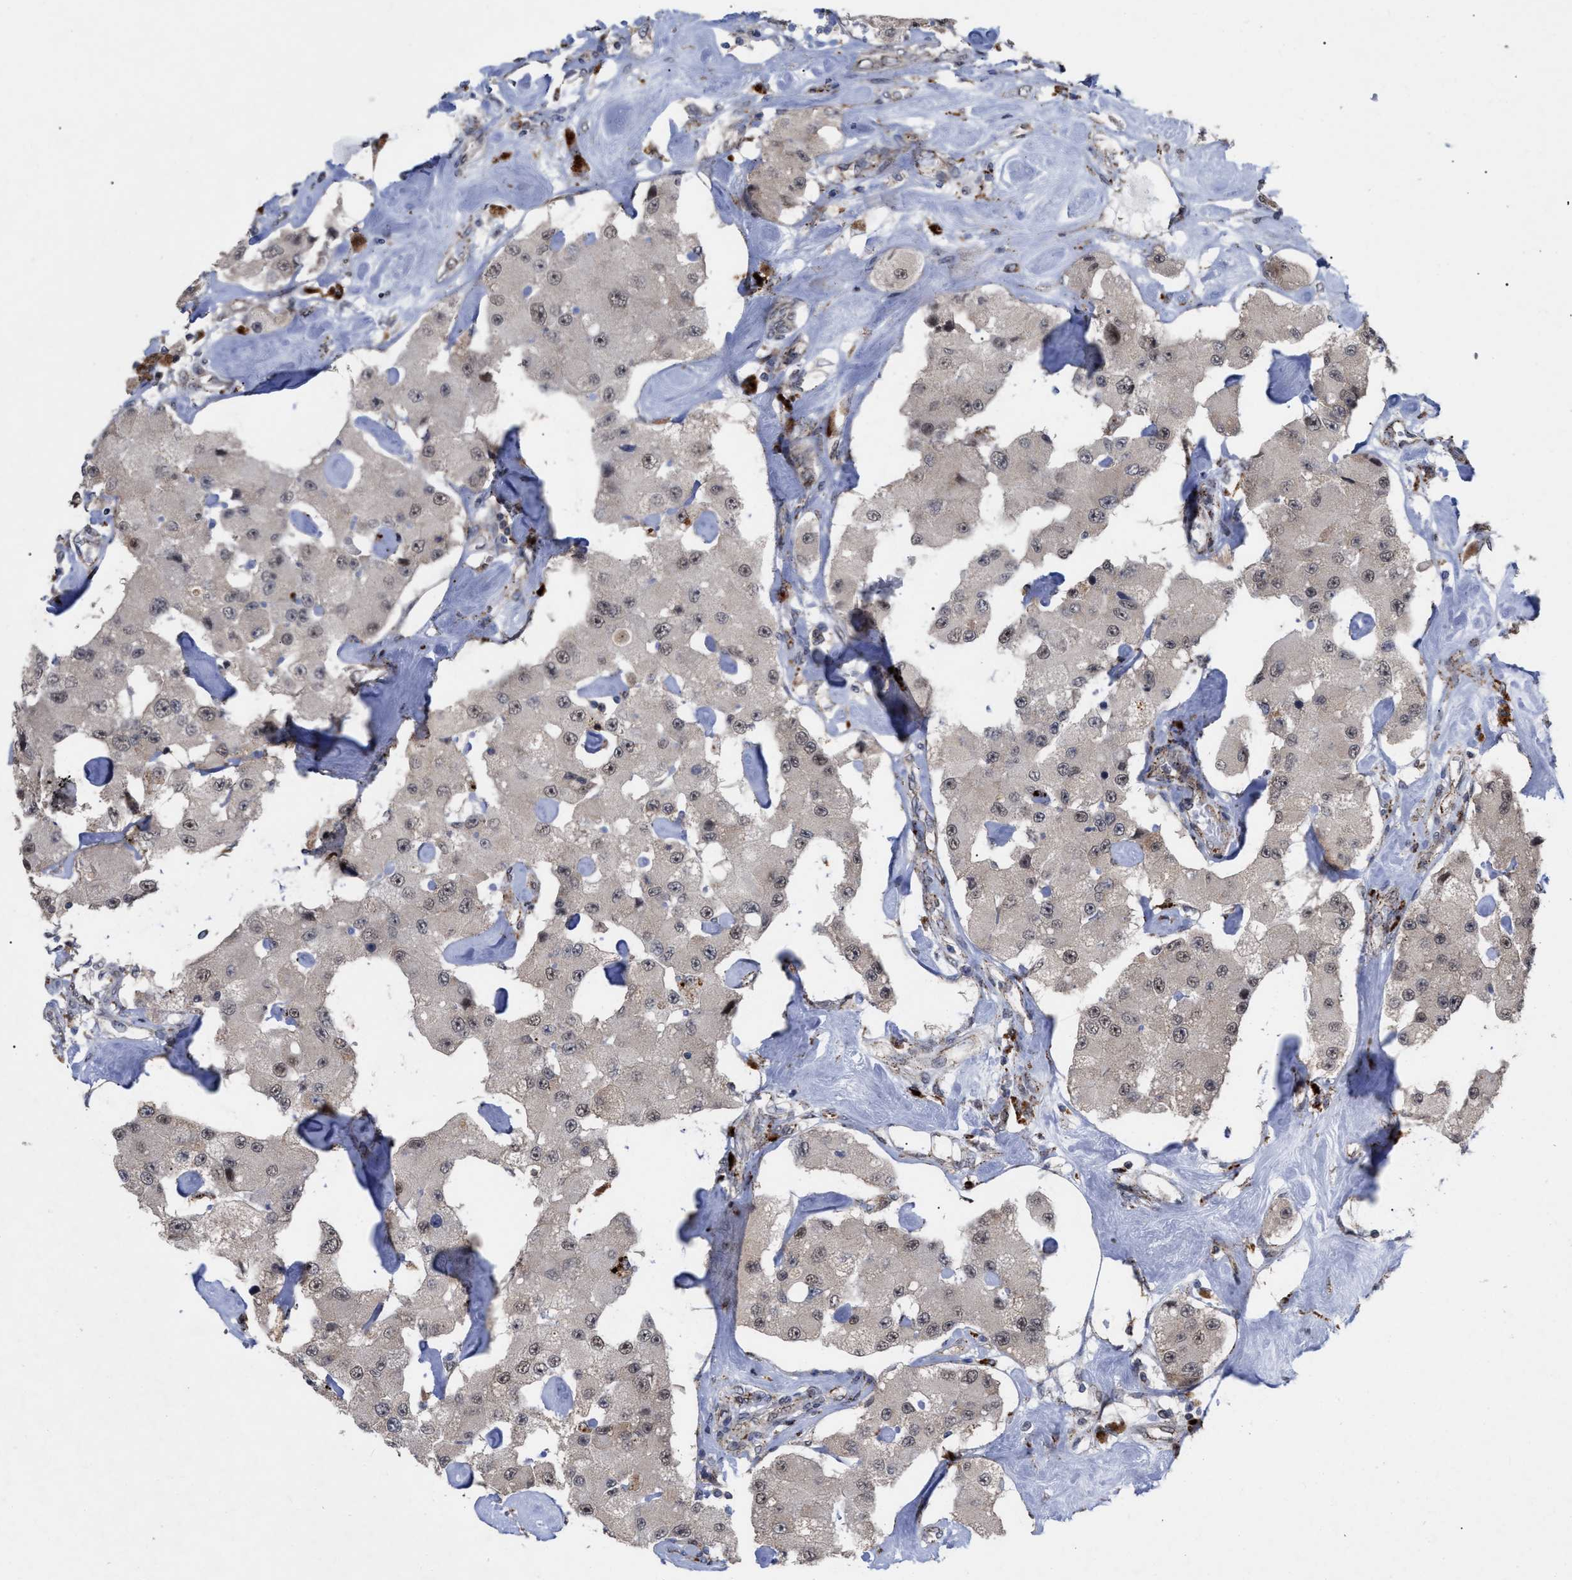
{"staining": {"intensity": "weak", "quantity": ">75%", "location": "nuclear"}, "tissue": "carcinoid", "cell_type": "Tumor cells", "image_type": "cancer", "snomed": [{"axis": "morphology", "description": "Carcinoid, malignant, NOS"}, {"axis": "topography", "description": "Pancreas"}], "caption": "Immunohistochemistry image of neoplastic tissue: human carcinoid stained using immunohistochemistry (IHC) demonstrates low levels of weak protein expression localized specifically in the nuclear of tumor cells, appearing as a nuclear brown color.", "gene": "UPF1", "patient": {"sex": "male", "age": 41}}